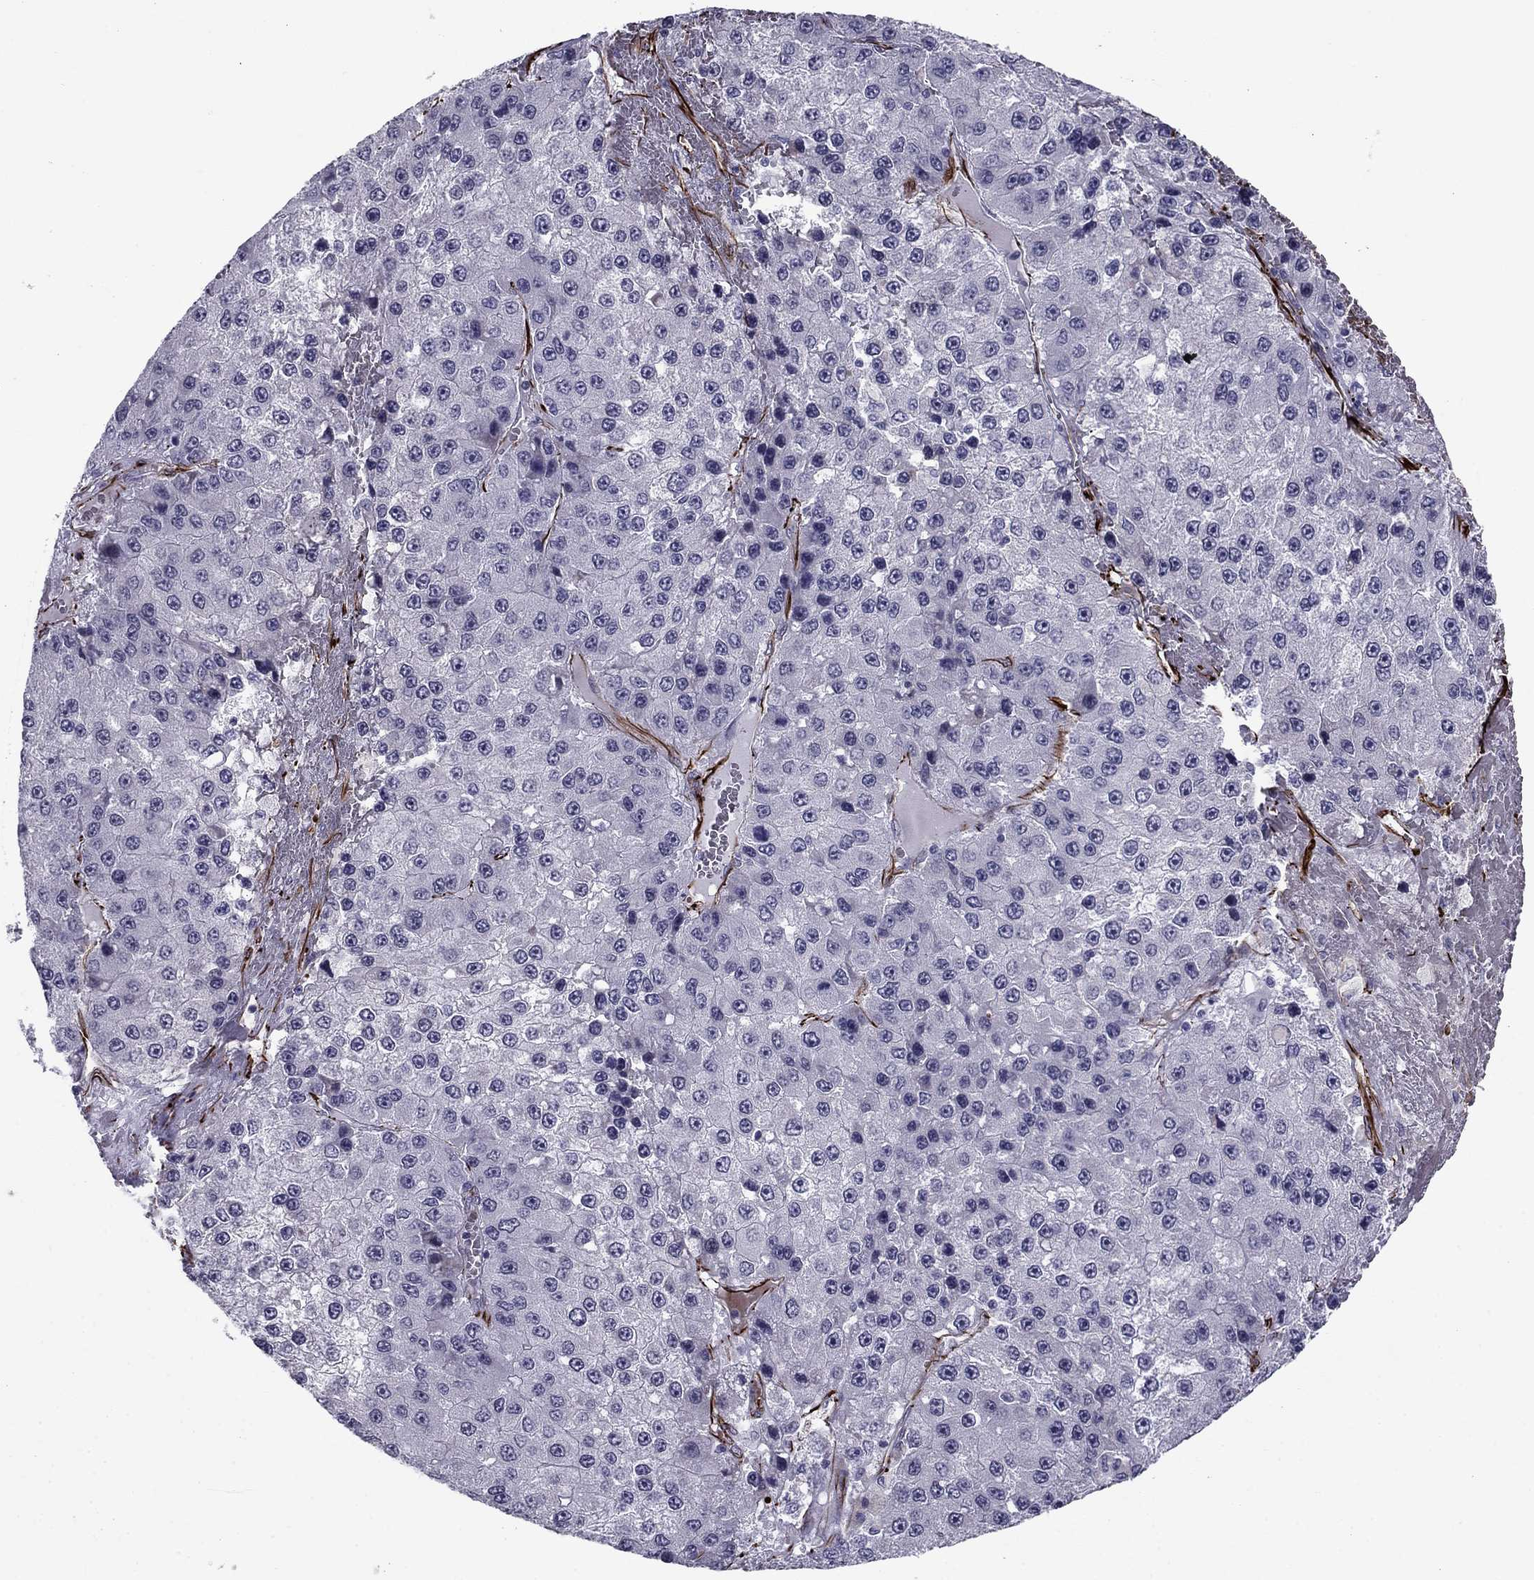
{"staining": {"intensity": "negative", "quantity": "none", "location": "none"}, "tissue": "liver cancer", "cell_type": "Tumor cells", "image_type": "cancer", "snomed": [{"axis": "morphology", "description": "Carcinoma, Hepatocellular, NOS"}, {"axis": "topography", "description": "Liver"}], "caption": "The histopathology image shows no significant positivity in tumor cells of liver cancer. Nuclei are stained in blue.", "gene": "ANKS4B", "patient": {"sex": "female", "age": 73}}